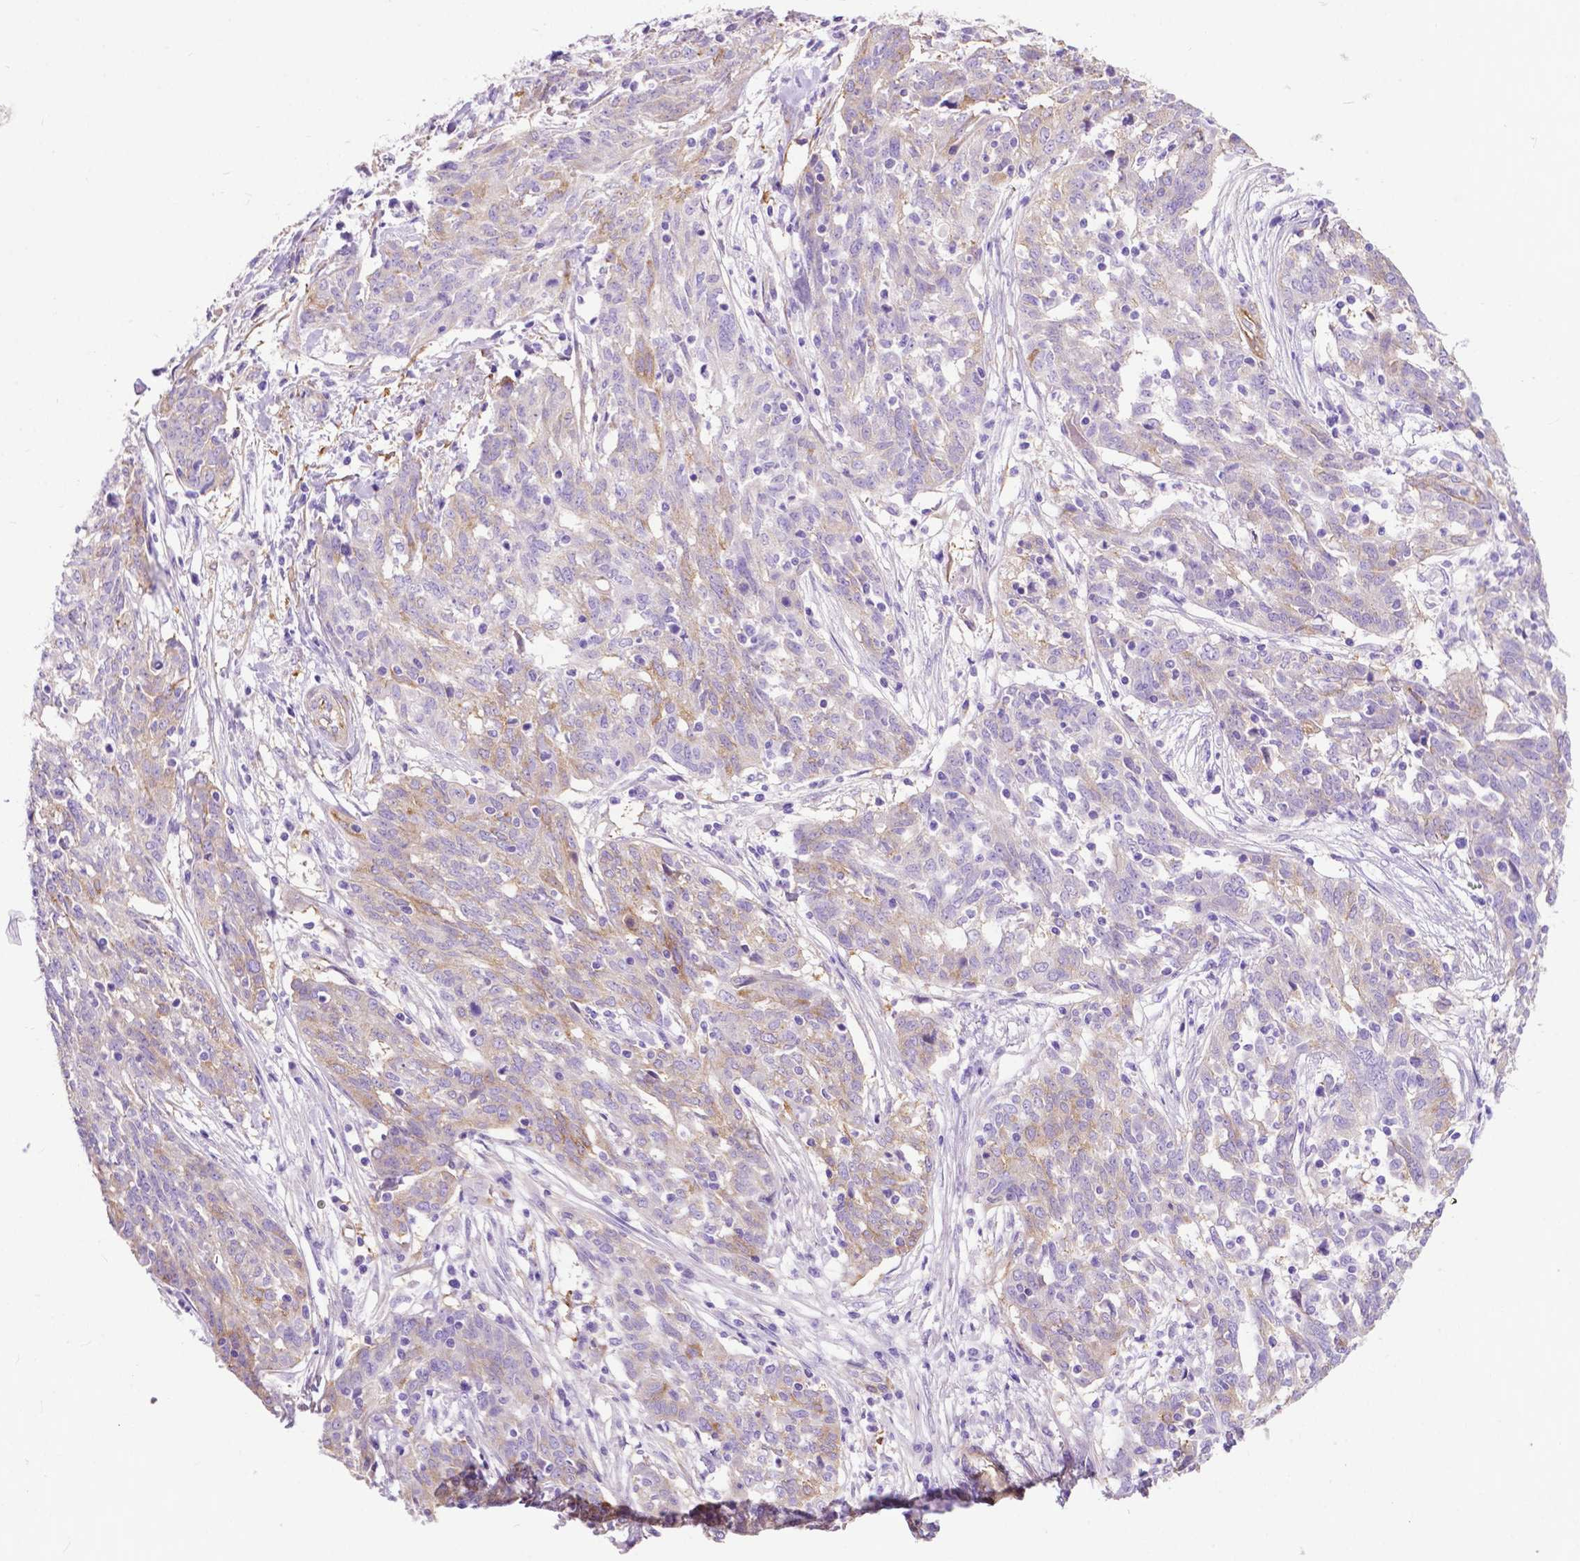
{"staining": {"intensity": "weak", "quantity": "25%-75%", "location": "cytoplasmic/membranous"}, "tissue": "ovarian cancer", "cell_type": "Tumor cells", "image_type": "cancer", "snomed": [{"axis": "morphology", "description": "Cystadenocarcinoma, serous, NOS"}, {"axis": "topography", "description": "Ovary"}], "caption": "Immunohistochemistry (IHC) of ovarian cancer (serous cystadenocarcinoma) demonstrates low levels of weak cytoplasmic/membranous staining in approximately 25%-75% of tumor cells. The staining is performed using DAB brown chromogen to label protein expression. The nuclei are counter-stained blue using hematoxylin.", "gene": "PCDHA12", "patient": {"sex": "female", "age": 67}}